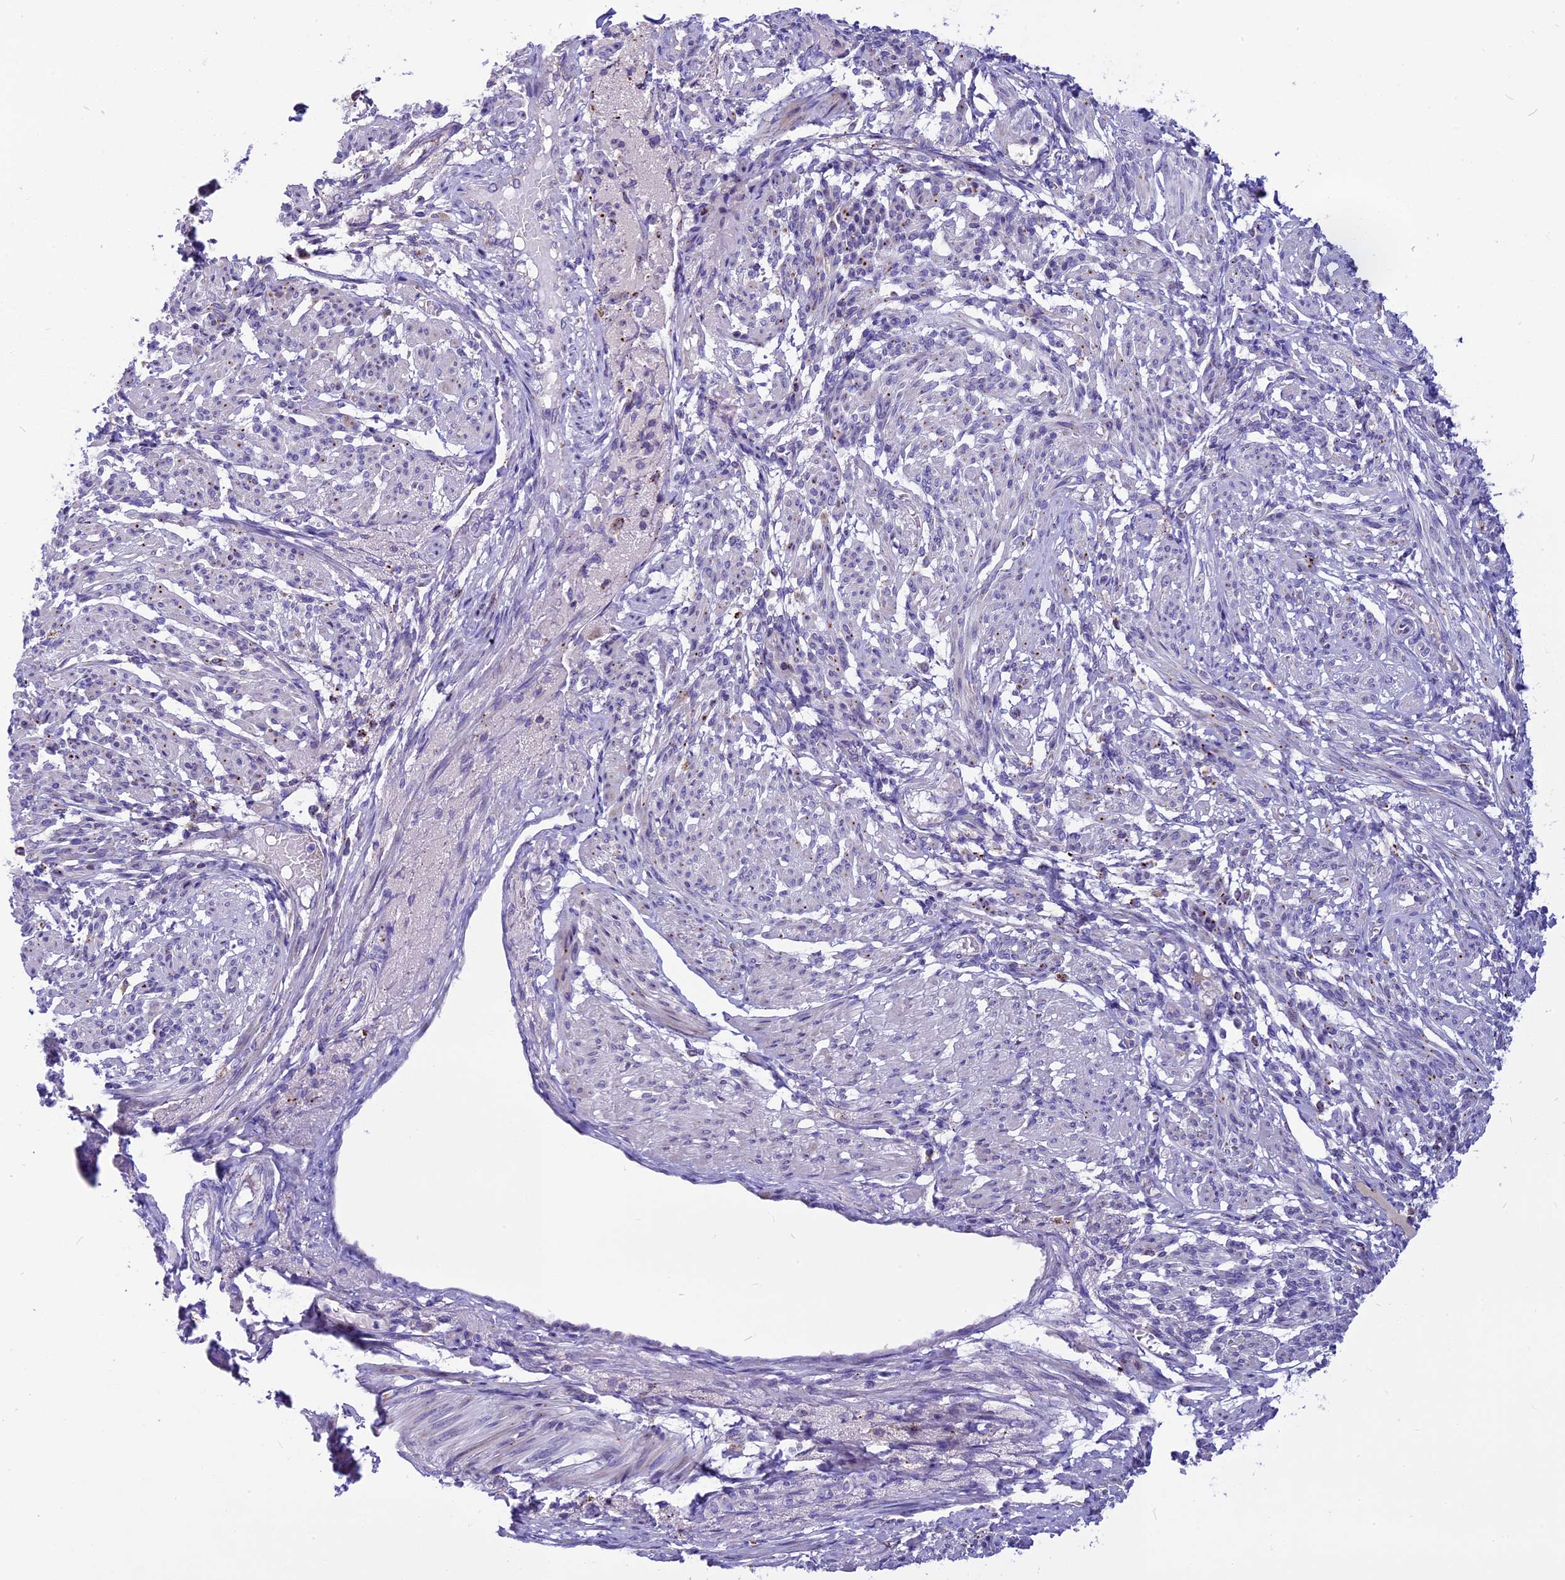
{"staining": {"intensity": "negative", "quantity": "none", "location": "none"}, "tissue": "smooth muscle", "cell_type": "Smooth muscle cells", "image_type": "normal", "snomed": [{"axis": "morphology", "description": "Normal tissue, NOS"}, {"axis": "topography", "description": "Smooth muscle"}], "caption": "A micrograph of human smooth muscle is negative for staining in smooth muscle cells.", "gene": "THRSP", "patient": {"sex": "female", "age": 39}}